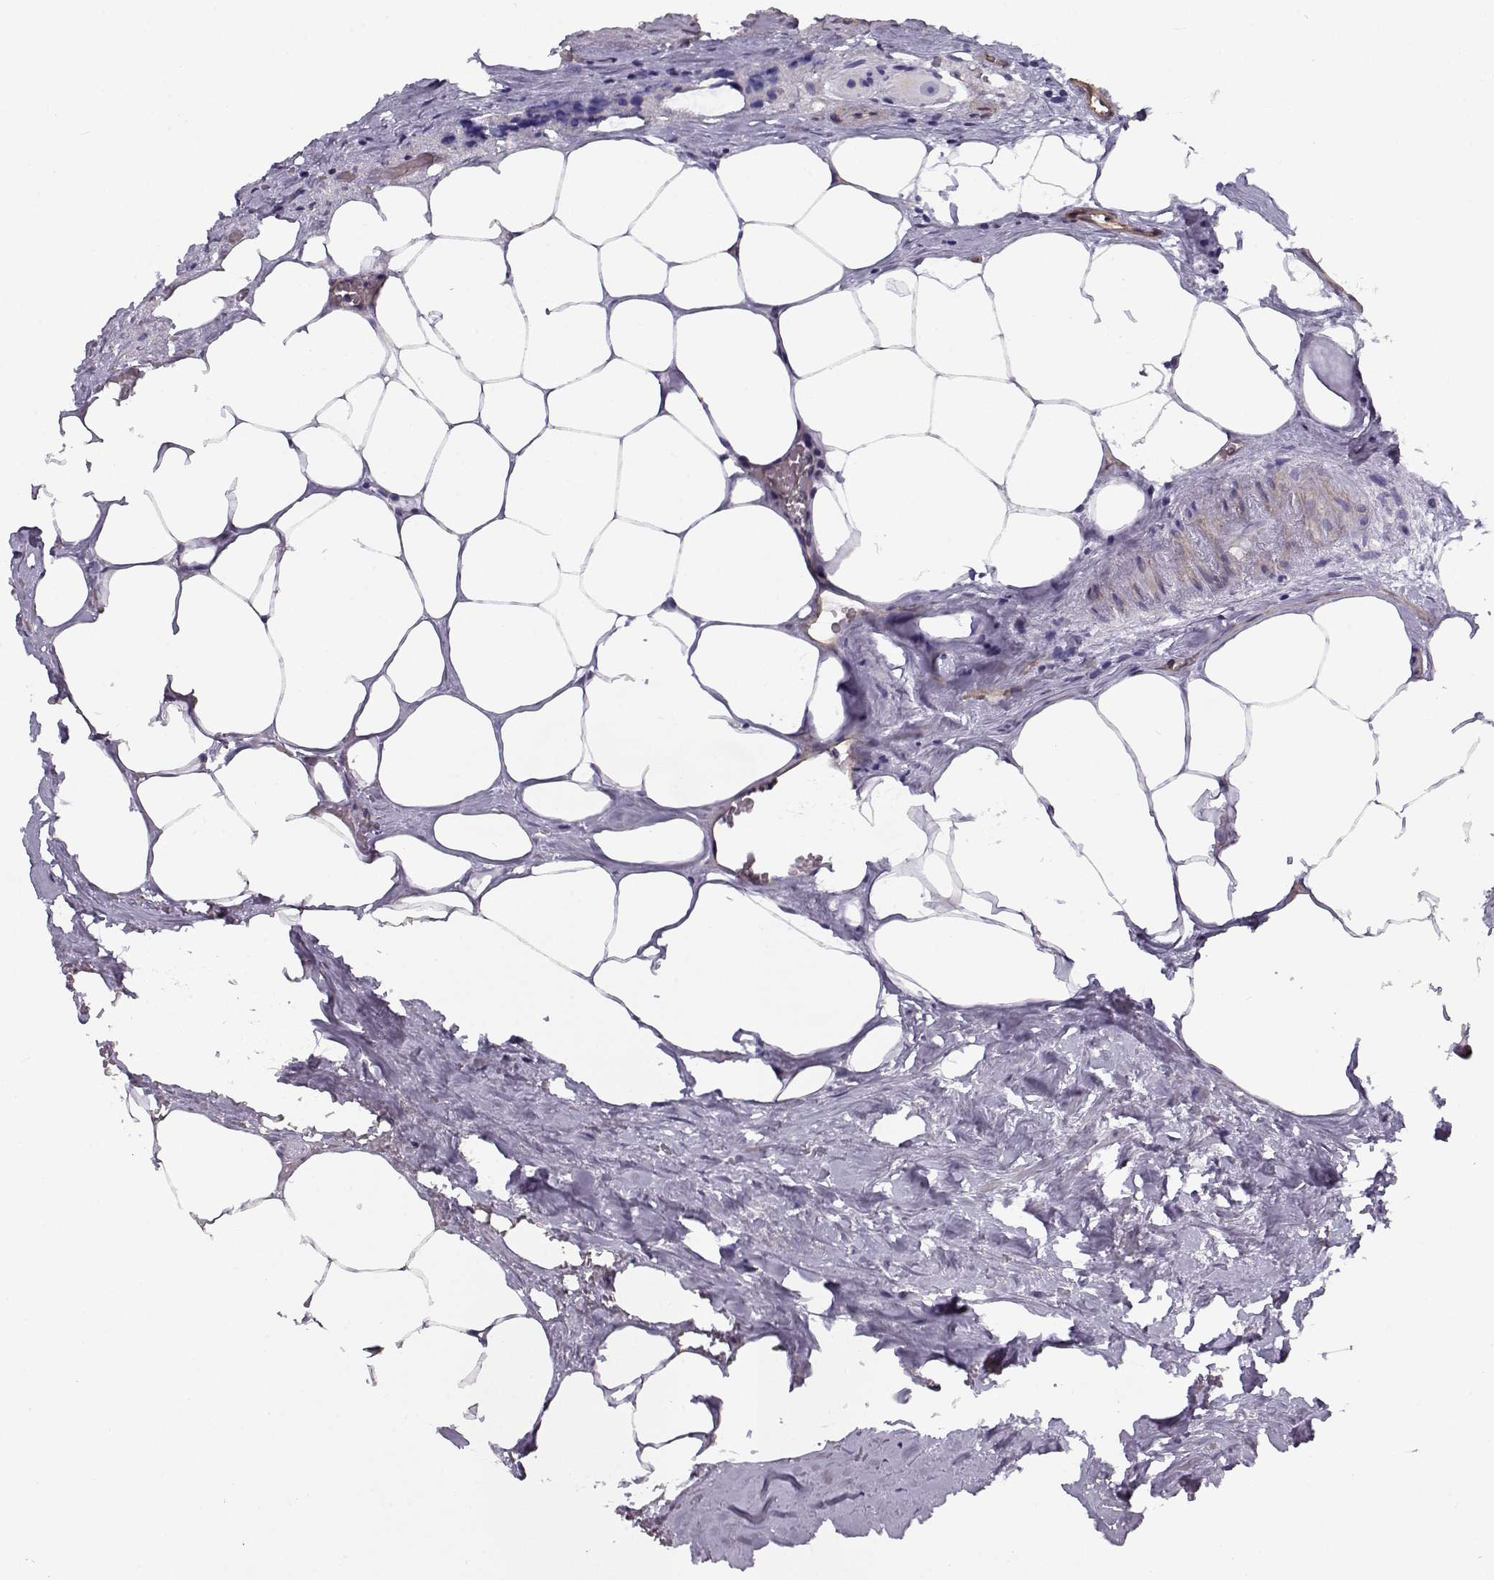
{"staining": {"intensity": "negative", "quantity": "none", "location": "none"}, "tissue": "prostate cancer", "cell_type": "Tumor cells", "image_type": "cancer", "snomed": [{"axis": "morphology", "description": "Adenocarcinoma, NOS"}, {"axis": "morphology", "description": "Adenocarcinoma, High grade"}, {"axis": "topography", "description": "Prostate"}], "caption": "High magnification brightfield microscopy of prostate cancer stained with DAB (3,3'-diaminobenzidine) (brown) and counterstained with hematoxylin (blue): tumor cells show no significant expression.", "gene": "MYO1A", "patient": {"sex": "male", "age": 64}}